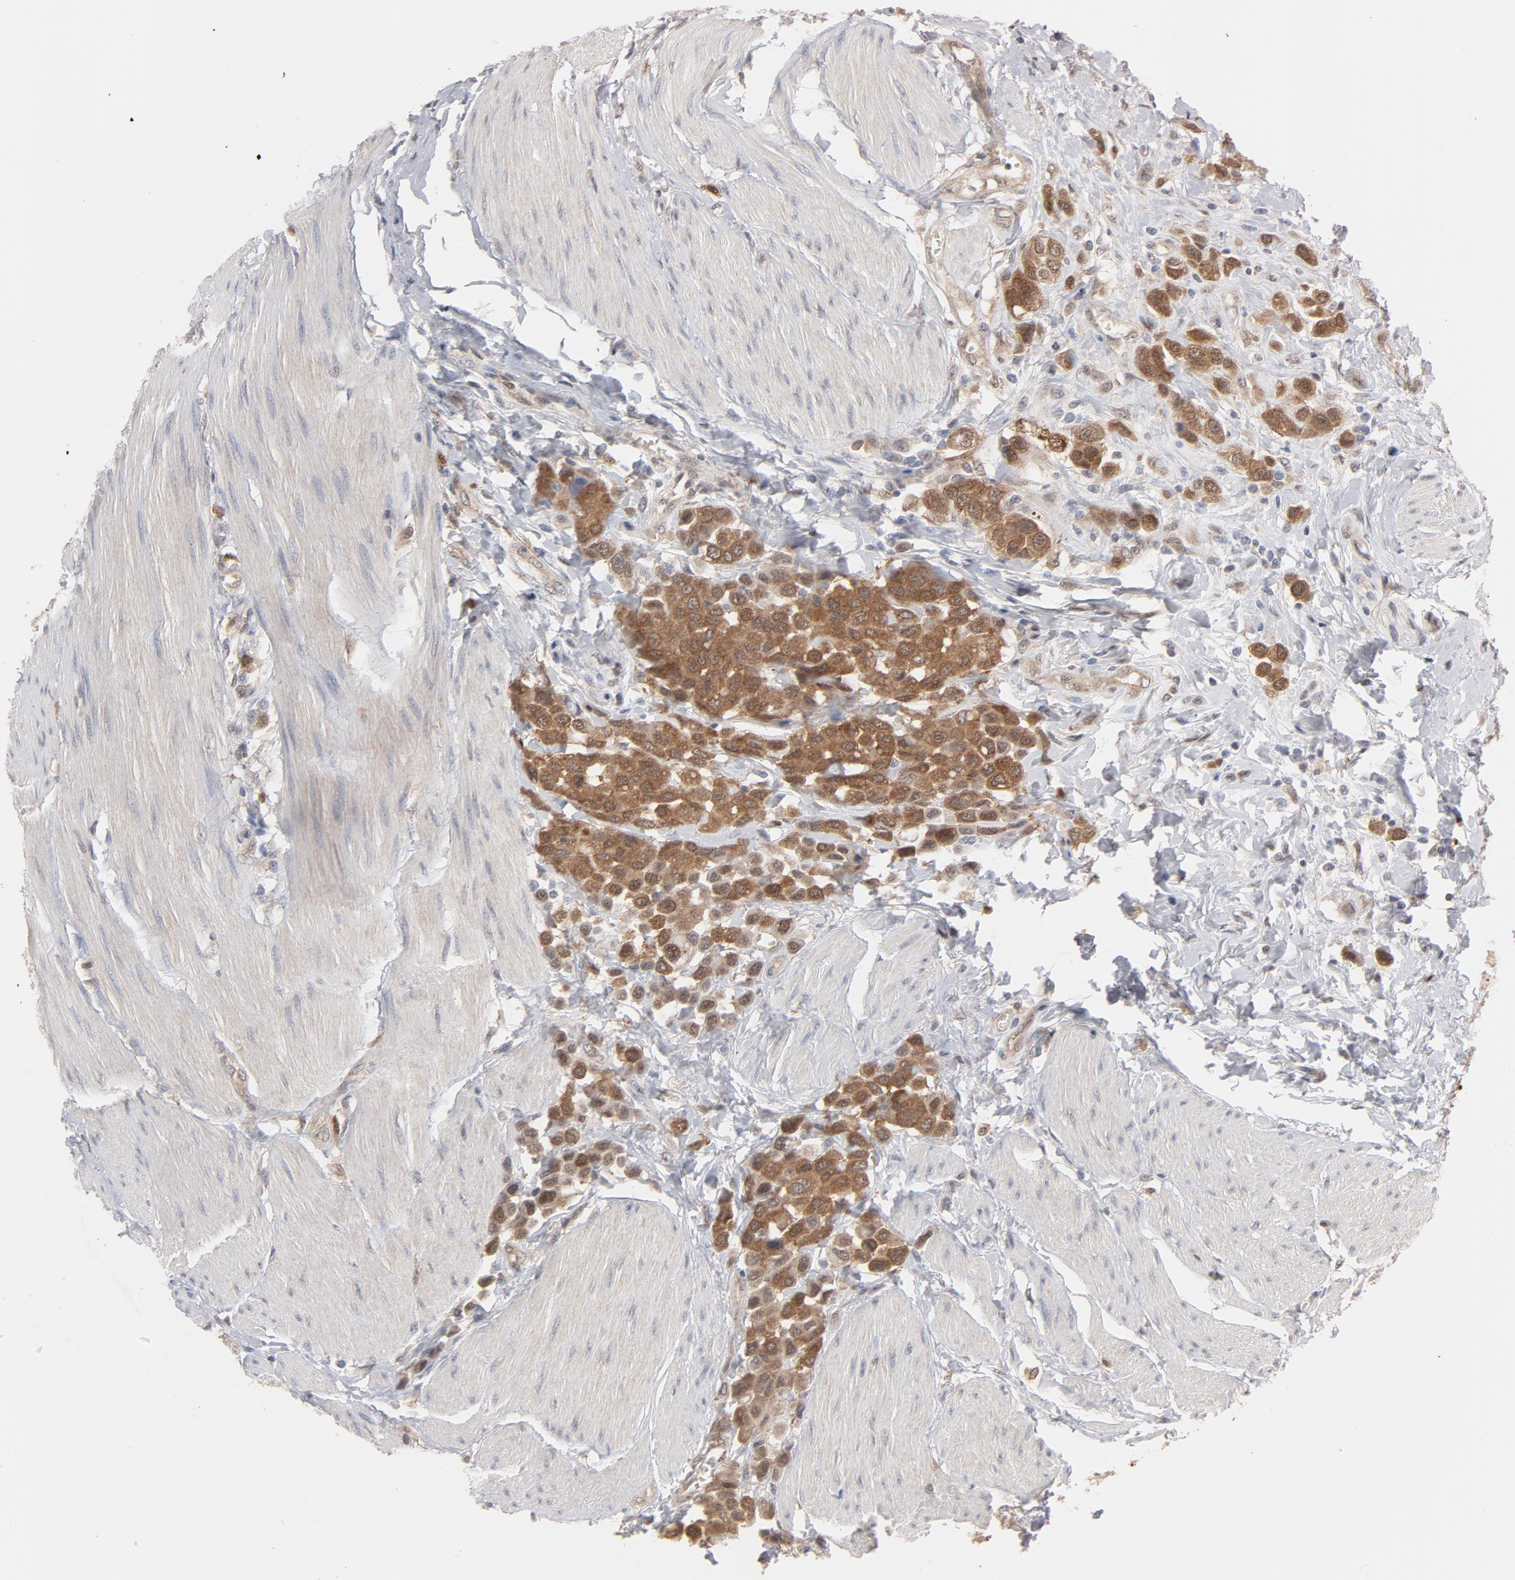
{"staining": {"intensity": "moderate", "quantity": ">75%", "location": "cytoplasmic/membranous,nuclear"}, "tissue": "urothelial cancer", "cell_type": "Tumor cells", "image_type": "cancer", "snomed": [{"axis": "morphology", "description": "Urothelial carcinoma, High grade"}, {"axis": "topography", "description": "Urinary bladder"}], "caption": "About >75% of tumor cells in human urothelial cancer show moderate cytoplasmic/membranous and nuclear protein staining as visualized by brown immunohistochemical staining.", "gene": "PRDX1", "patient": {"sex": "male", "age": 50}}